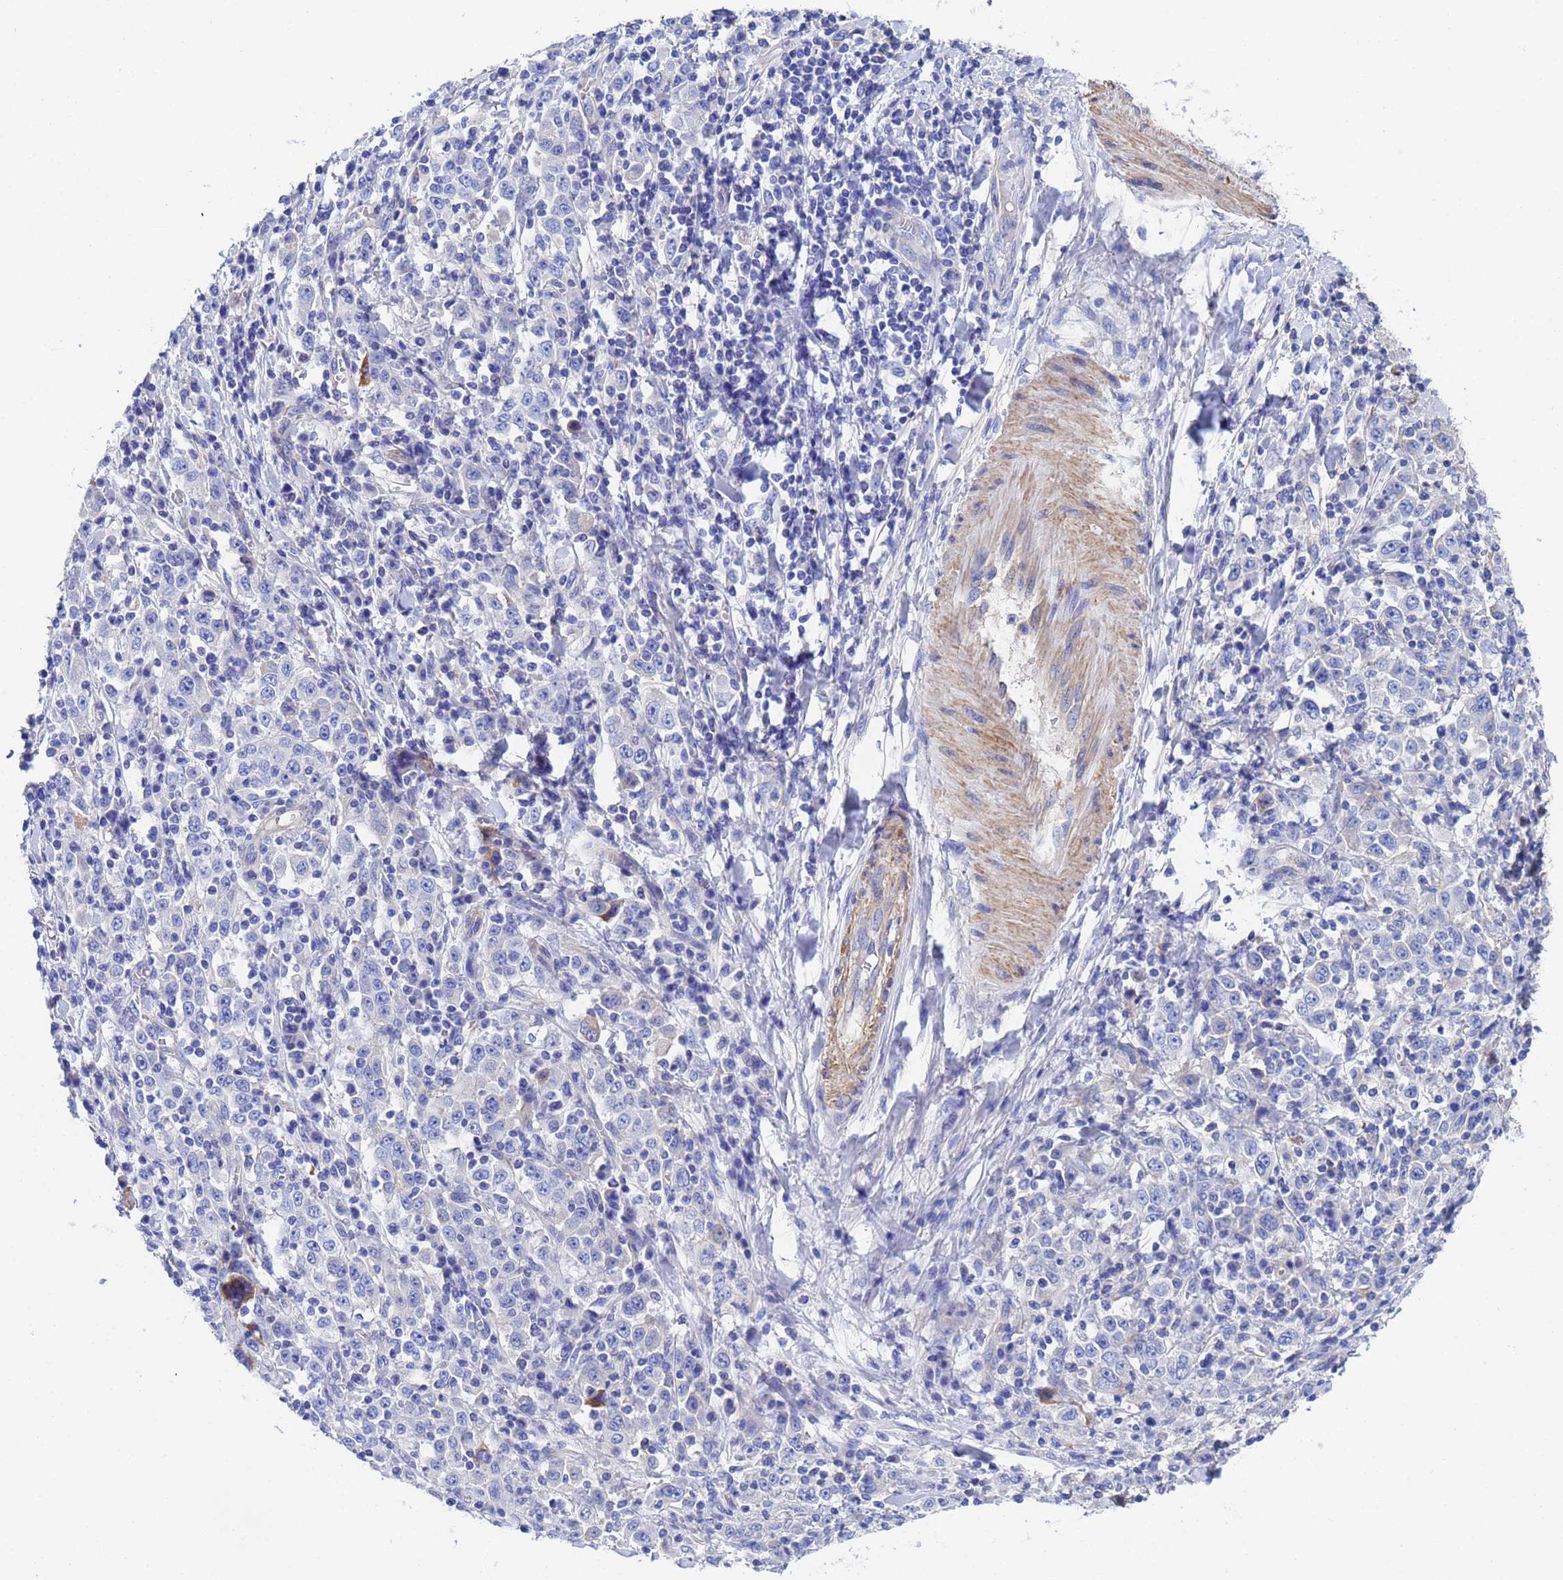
{"staining": {"intensity": "negative", "quantity": "none", "location": "none"}, "tissue": "stomach cancer", "cell_type": "Tumor cells", "image_type": "cancer", "snomed": [{"axis": "morphology", "description": "Normal tissue, NOS"}, {"axis": "morphology", "description": "Adenocarcinoma, NOS"}, {"axis": "topography", "description": "Stomach, upper"}, {"axis": "topography", "description": "Stomach"}], "caption": "This is an immunohistochemistry photomicrograph of stomach cancer (adenocarcinoma). There is no expression in tumor cells.", "gene": "CST4", "patient": {"sex": "male", "age": 59}}